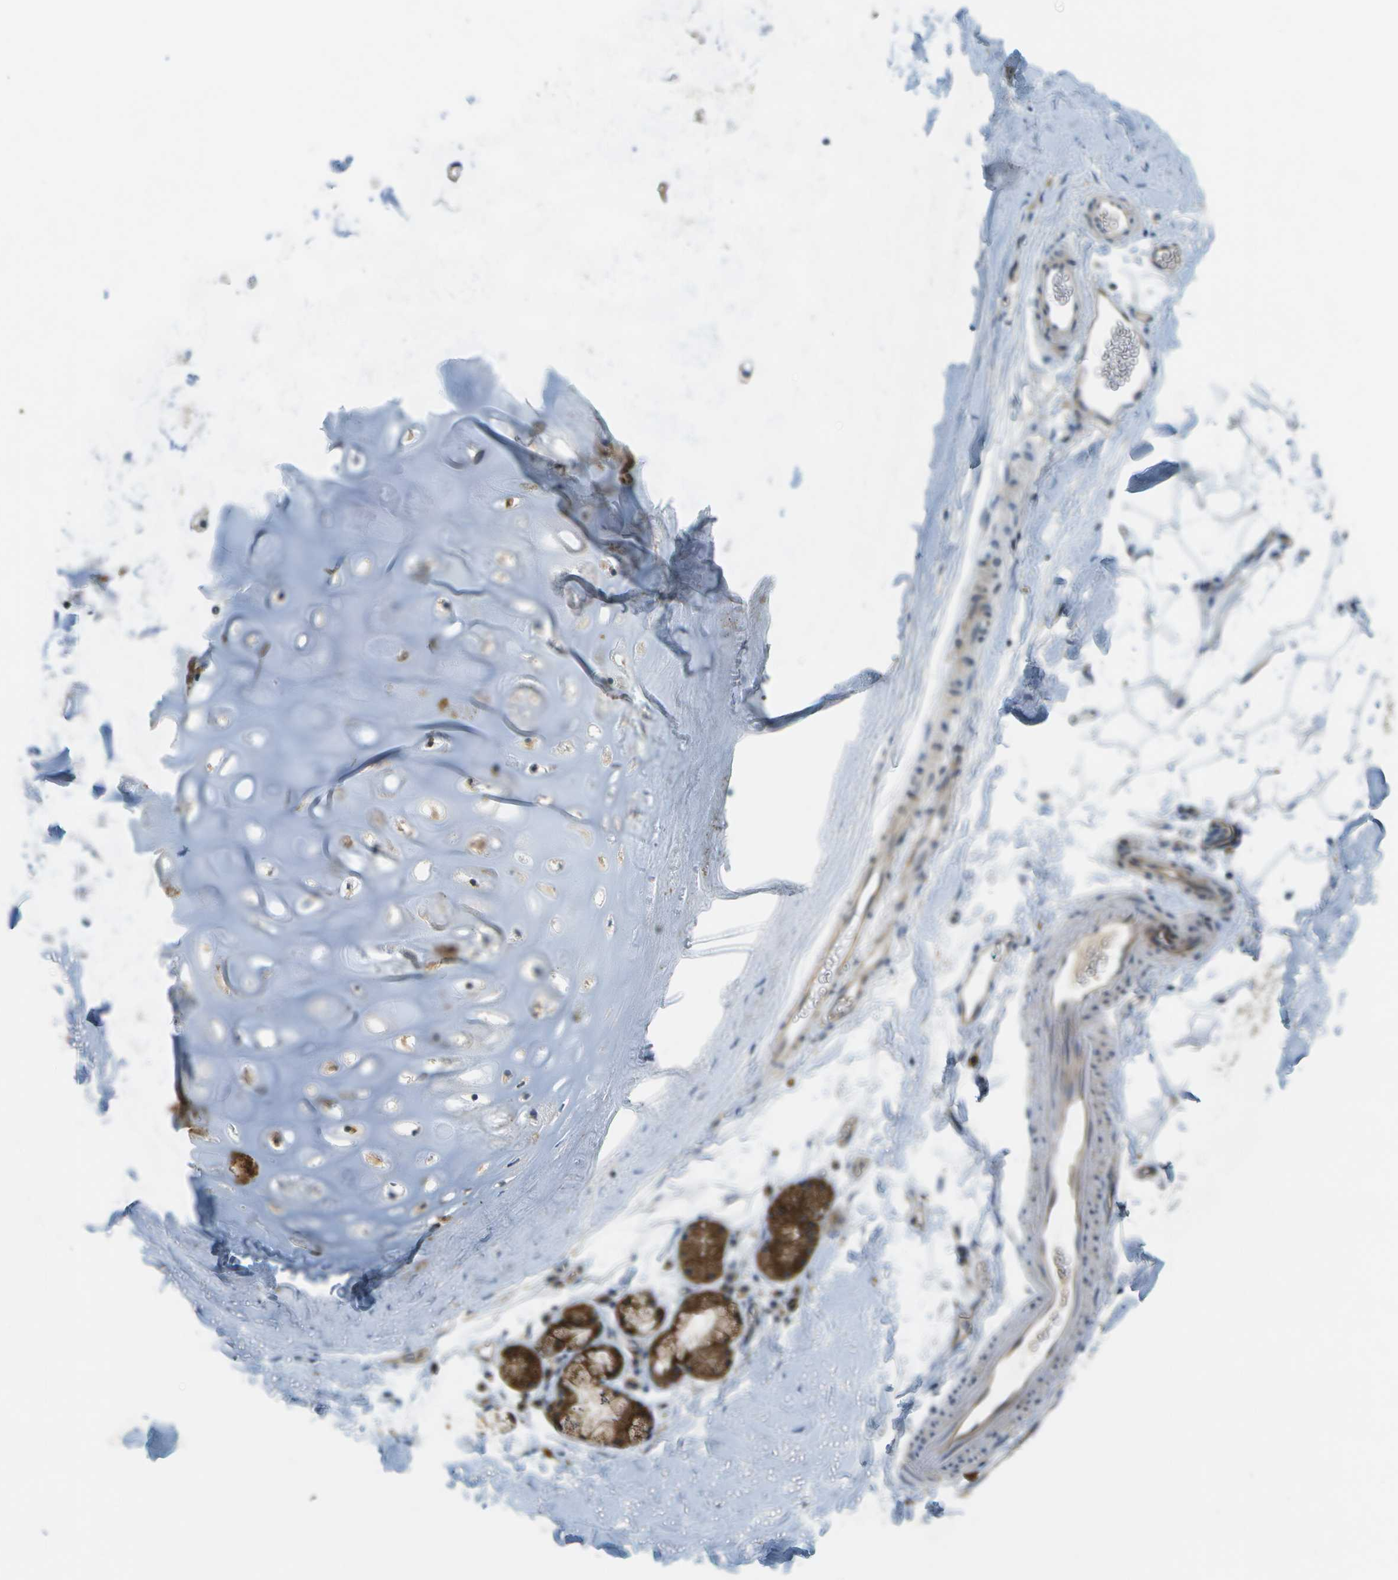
{"staining": {"intensity": "negative", "quantity": "none", "location": "none"}, "tissue": "adipose tissue", "cell_type": "Adipocytes", "image_type": "normal", "snomed": [{"axis": "morphology", "description": "Normal tissue, NOS"}, {"axis": "topography", "description": "Cartilage tissue"}, {"axis": "topography", "description": "Bronchus"}], "caption": "Immunohistochemical staining of normal human adipose tissue demonstrates no significant staining in adipocytes.", "gene": "WNK2", "patient": {"sex": "female", "age": 53}}